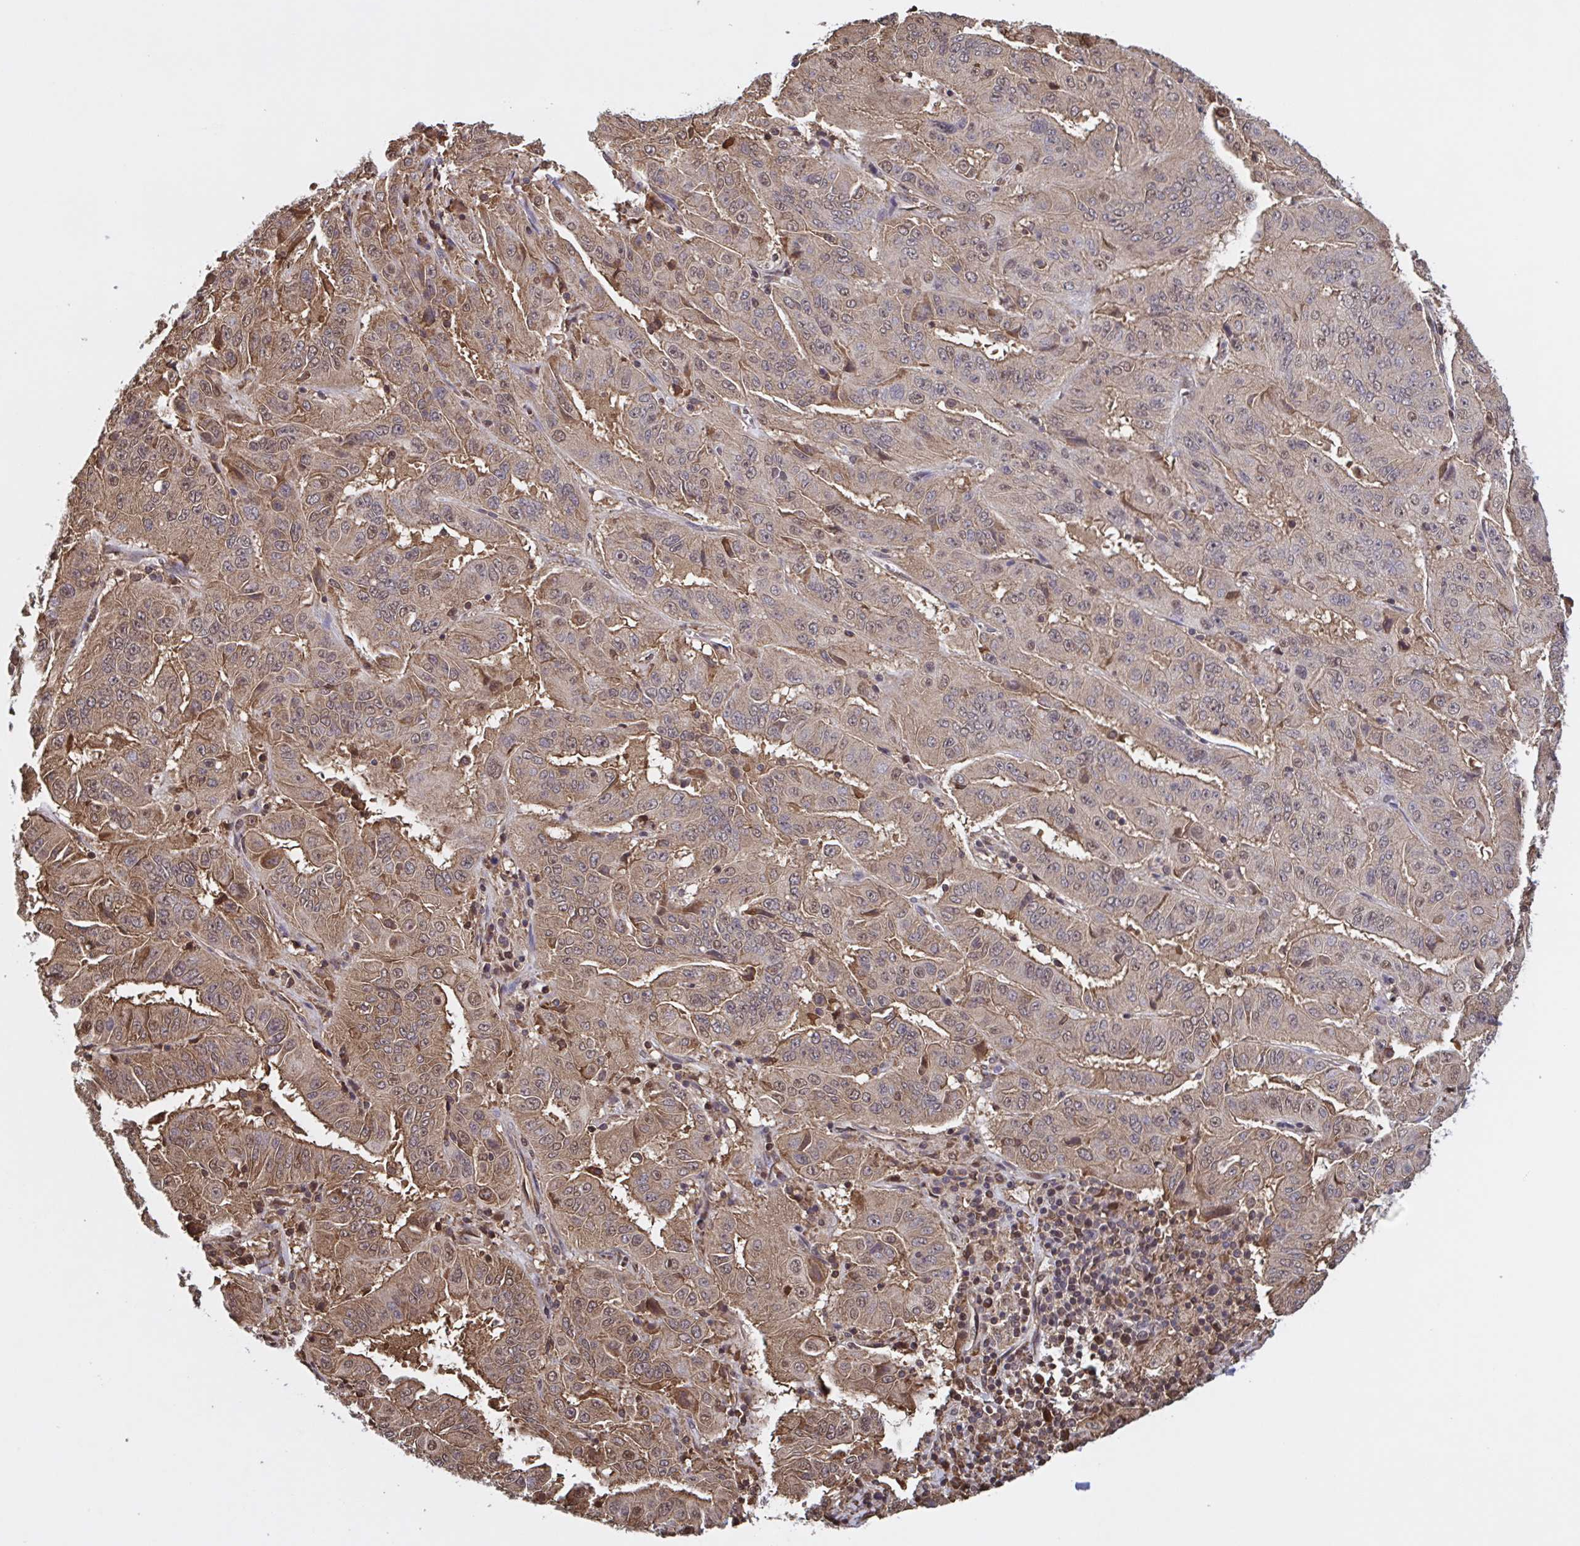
{"staining": {"intensity": "moderate", "quantity": ">75%", "location": "cytoplasmic/membranous"}, "tissue": "pancreatic cancer", "cell_type": "Tumor cells", "image_type": "cancer", "snomed": [{"axis": "morphology", "description": "Adenocarcinoma, NOS"}, {"axis": "topography", "description": "Pancreas"}], "caption": "High-magnification brightfield microscopy of pancreatic adenocarcinoma stained with DAB (3,3'-diaminobenzidine) (brown) and counterstained with hematoxylin (blue). tumor cells exhibit moderate cytoplasmic/membranous expression is identified in approximately>75% of cells.", "gene": "SEC63", "patient": {"sex": "male", "age": 63}}